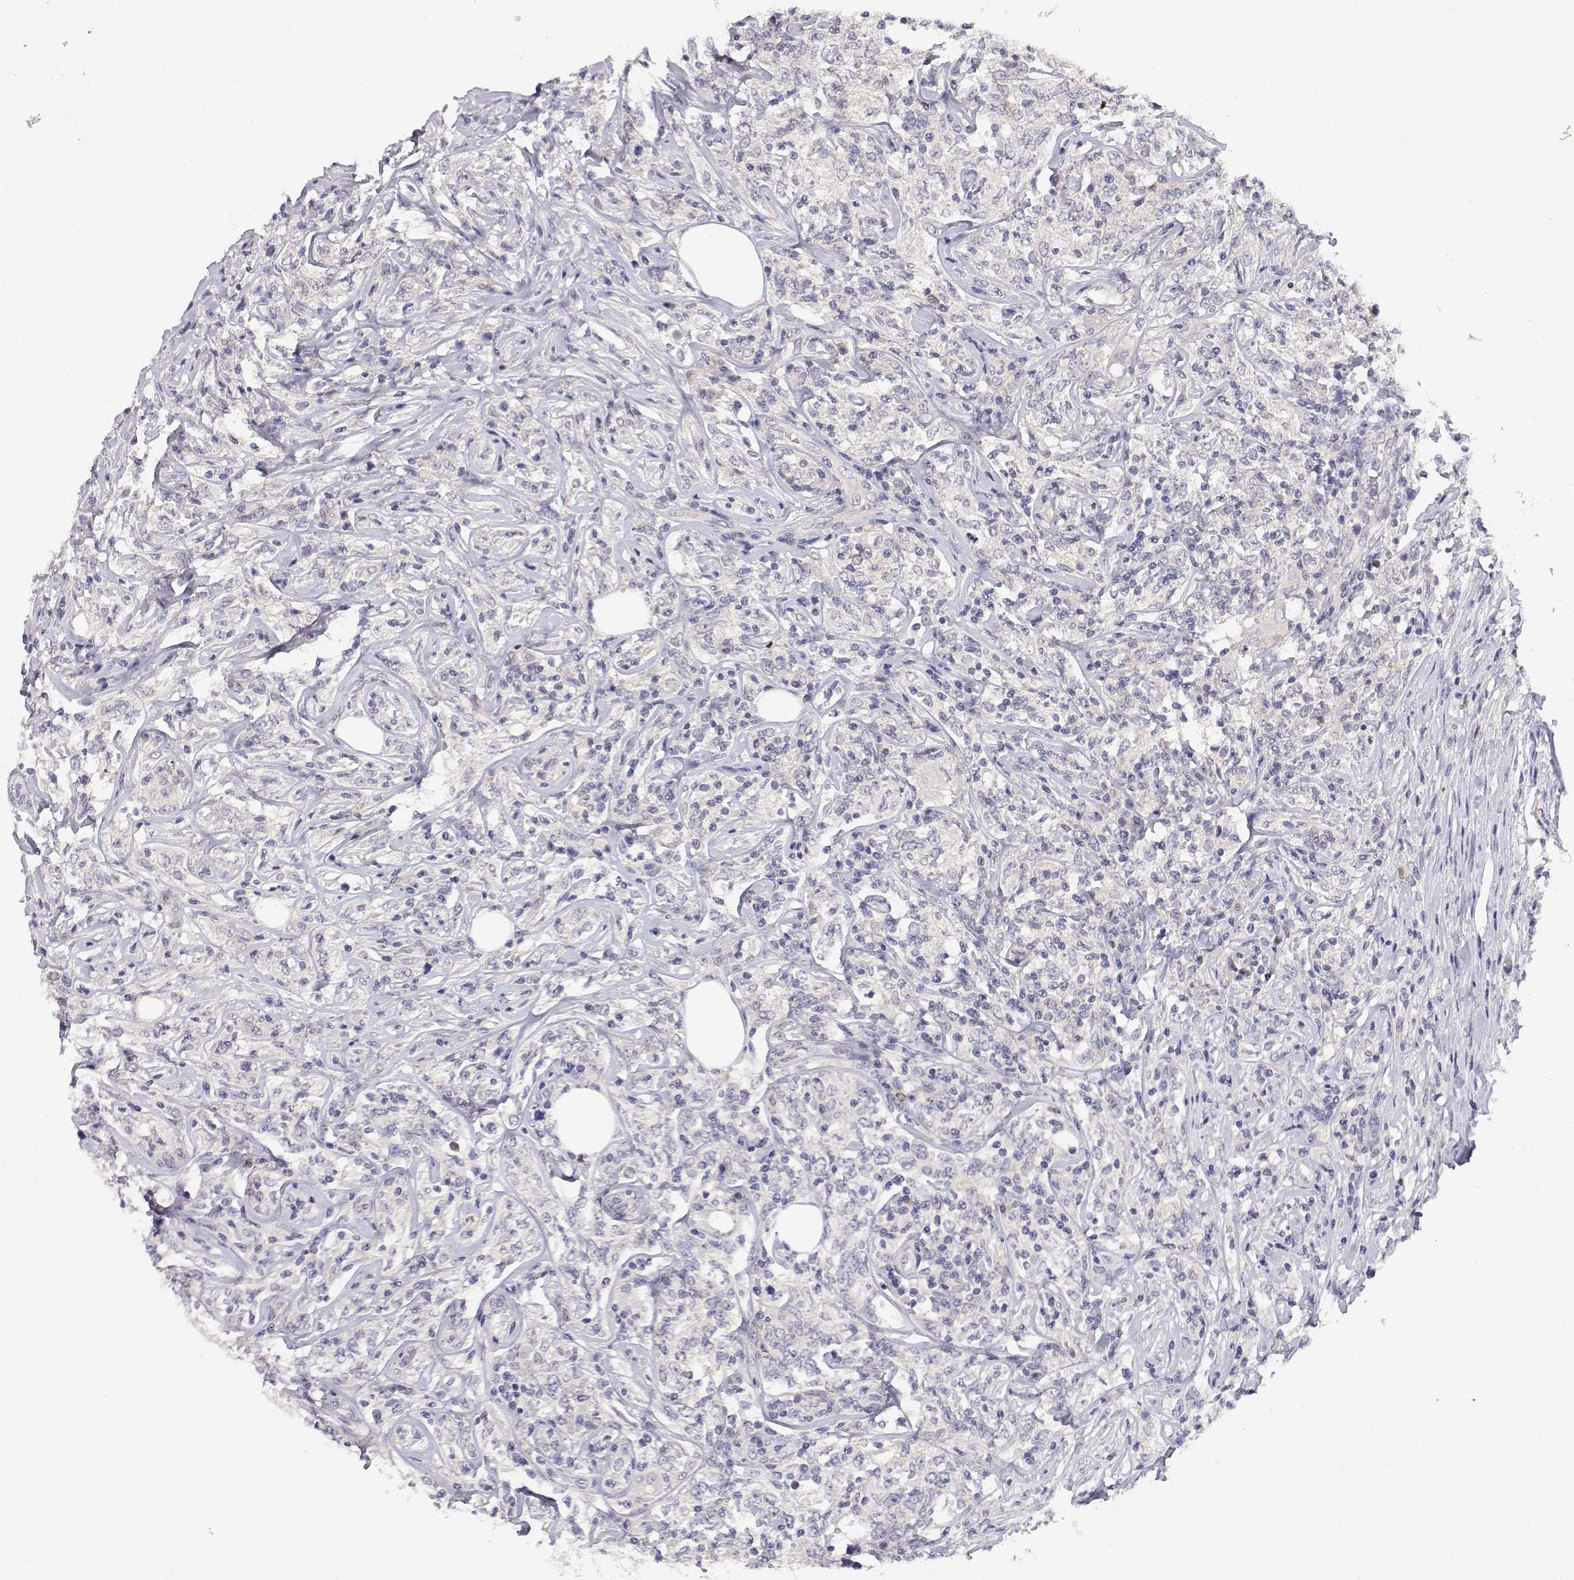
{"staining": {"intensity": "negative", "quantity": "none", "location": "none"}, "tissue": "lymphoma", "cell_type": "Tumor cells", "image_type": "cancer", "snomed": [{"axis": "morphology", "description": "Malignant lymphoma, non-Hodgkin's type, High grade"}, {"axis": "topography", "description": "Lymph node"}], "caption": "This is an IHC photomicrograph of lymphoma. There is no positivity in tumor cells.", "gene": "ADA", "patient": {"sex": "female", "age": 84}}